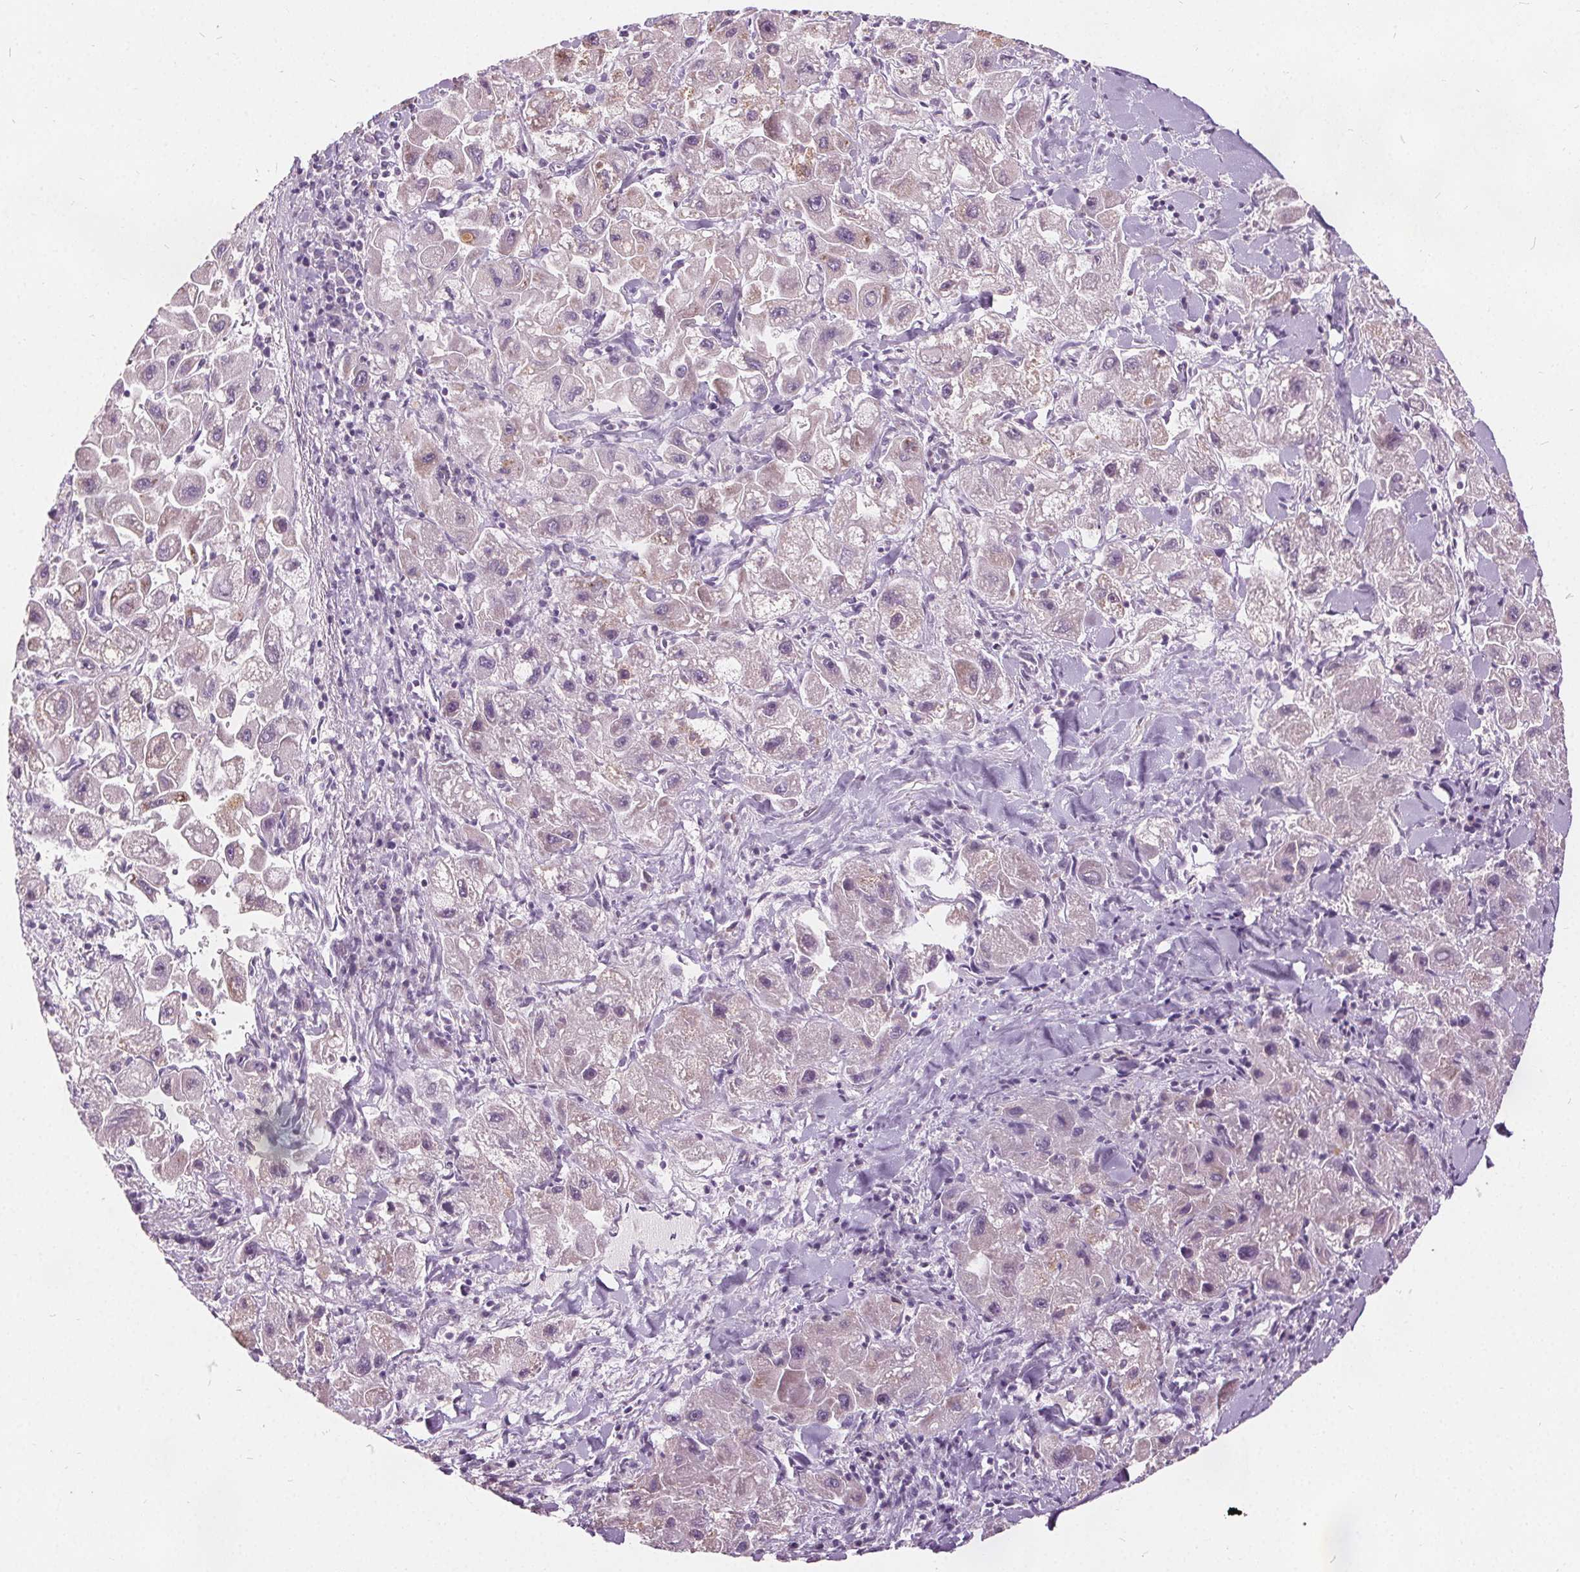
{"staining": {"intensity": "negative", "quantity": "none", "location": "none"}, "tissue": "liver cancer", "cell_type": "Tumor cells", "image_type": "cancer", "snomed": [{"axis": "morphology", "description": "Carcinoma, Hepatocellular, NOS"}, {"axis": "topography", "description": "Liver"}], "caption": "There is no significant expression in tumor cells of liver cancer.", "gene": "ACOX2", "patient": {"sex": "male", "age": 24}}